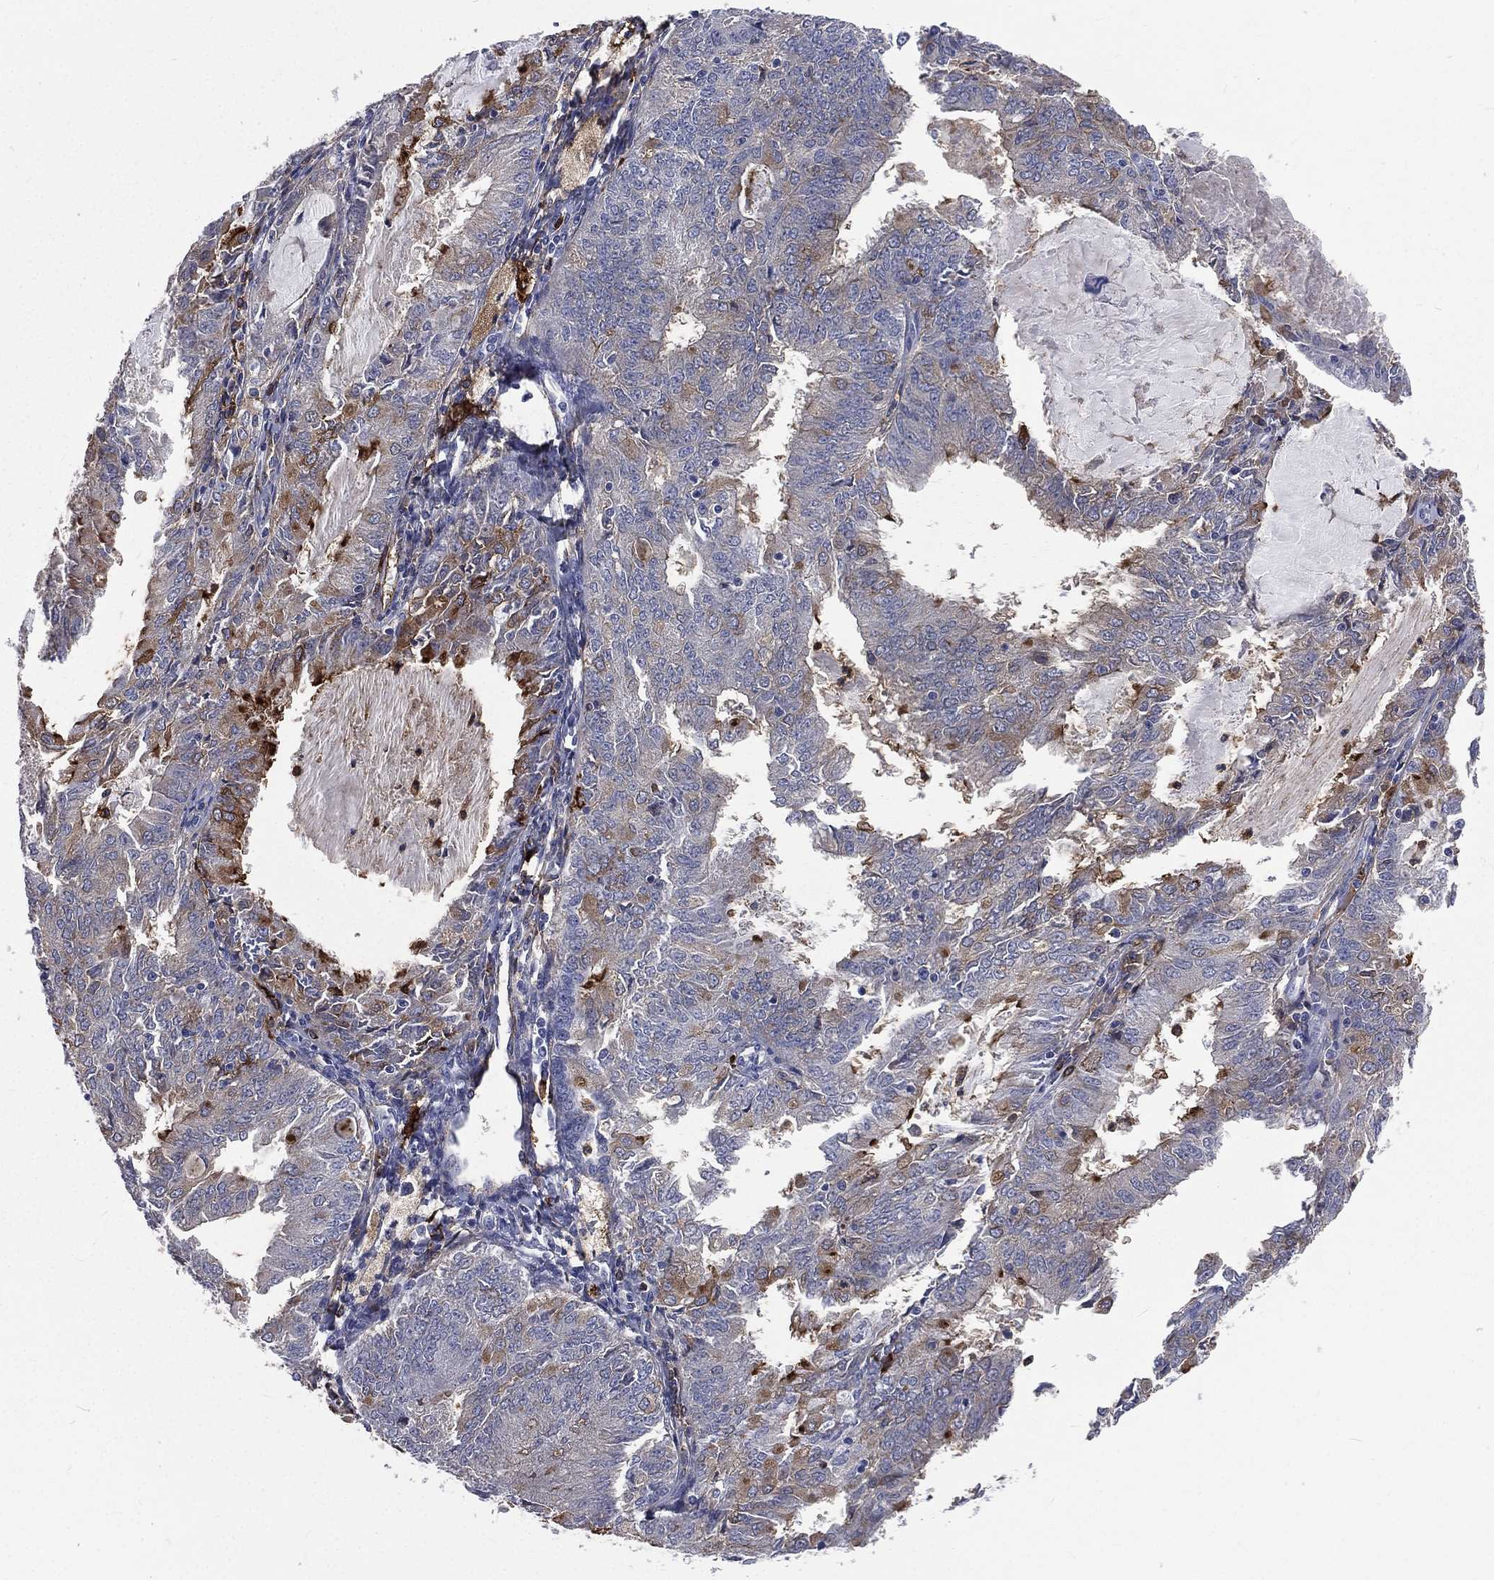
{"staining": {"intensity": "moderate", "quantity": "<25%", "location": "cytoplasmic/membranous"}, "tissue": "endometrial cancer", "cell_type": "Tumor cells", "image_type": "cancer", "snomed": [{"axis": "morphology", "description": "Adenocarcinoma, NOS"}, {"axis": "topography", "description": "Endometrium"}], "caption": "This is an image of immunohistochemistry staining of endometrial cancer, which shows moderate staining in the cytoplasmic/membranous of tumor cells.", "gene": "BASP1", "patient": {"sex": "female", "age": 57}}